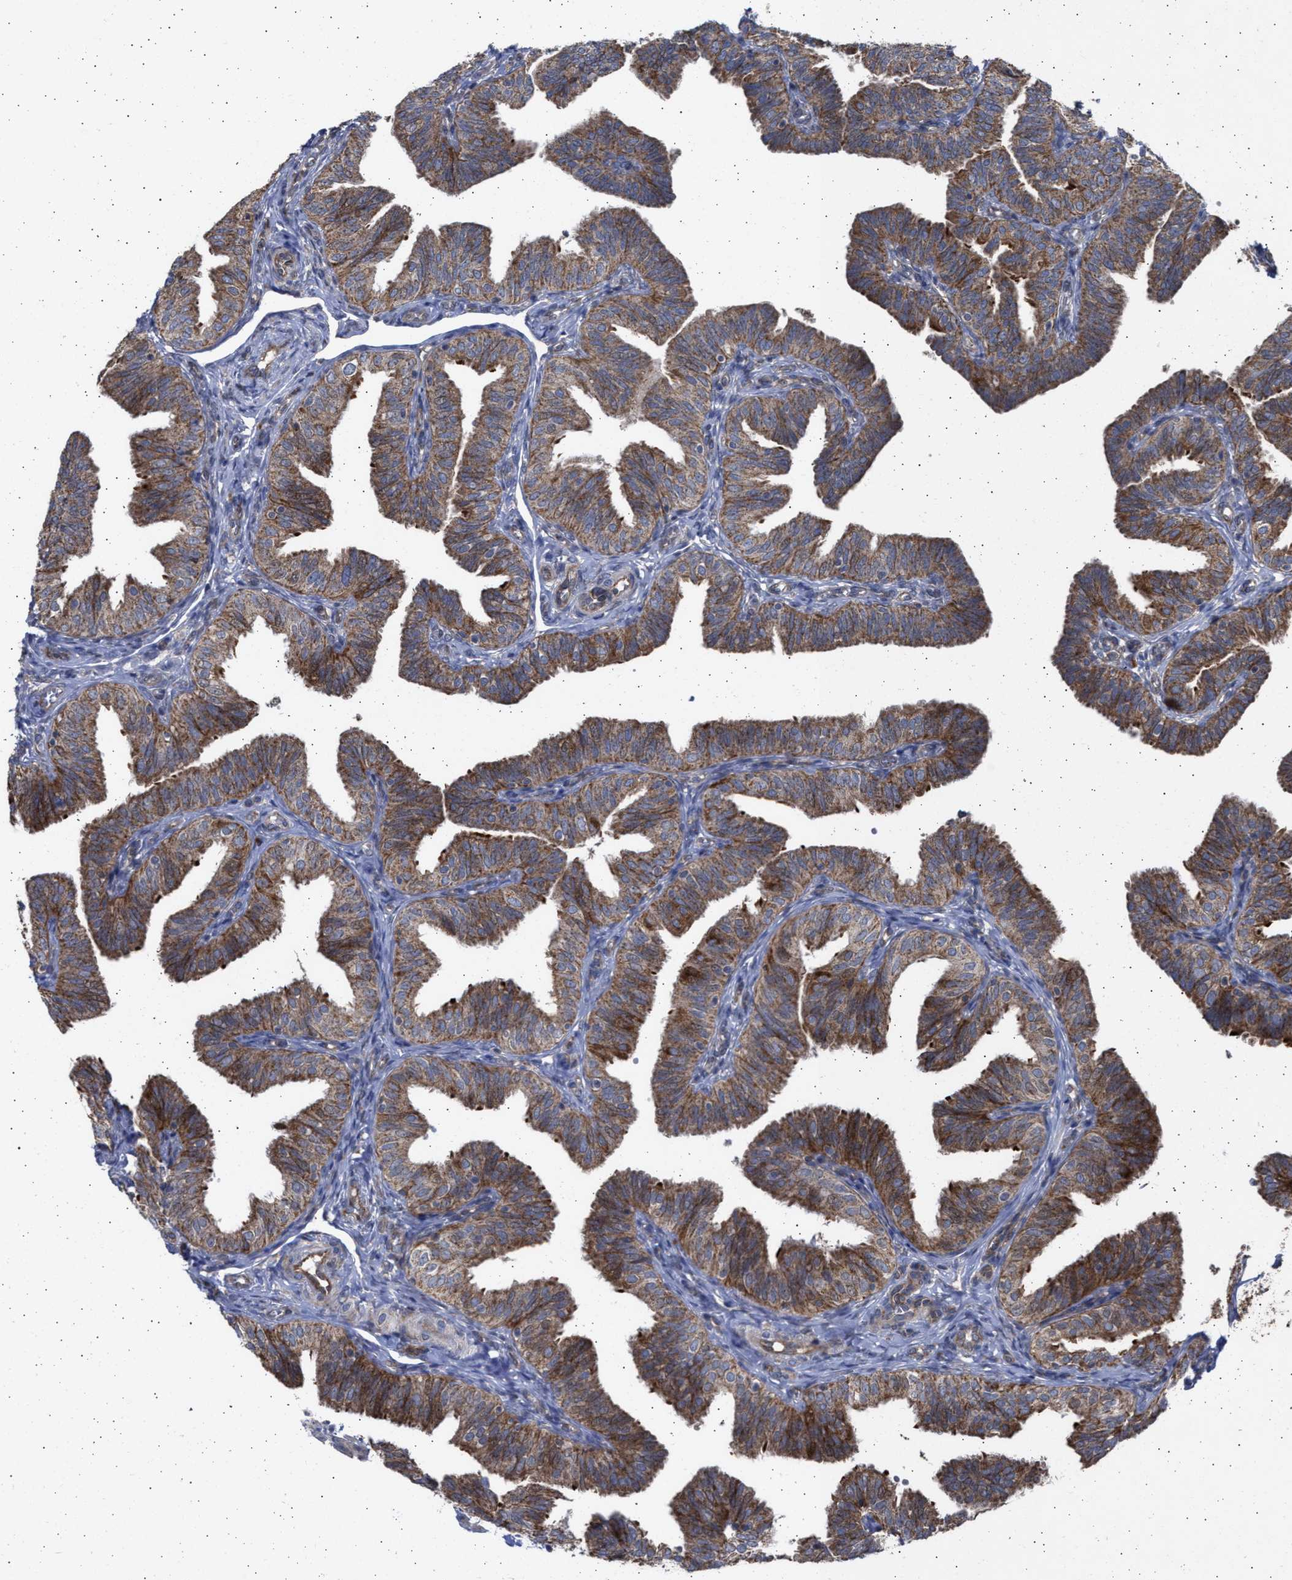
{"staining": {"intensity": "moderate", "quantity": ">75%", "location": "cytoplasmic/membranous"}, "tissue": "fallopian tube", "cell_type": "Glandular cells", "image_type": "normal", "snomed": [{"axis": "morphology", "description": "Normal tissue, NOS"}, {"axis": "topography", "description": "Fallopian tube"}], "caption": "An immunohistochemistry image of unremarkable tissue is shown. Protein staining in brown labels moderate cytoplasmic/membranous positivity in fallopian tube within glandular cells.", "gene": "TTC19", "patient": {"sex": "female", "age": 35}}